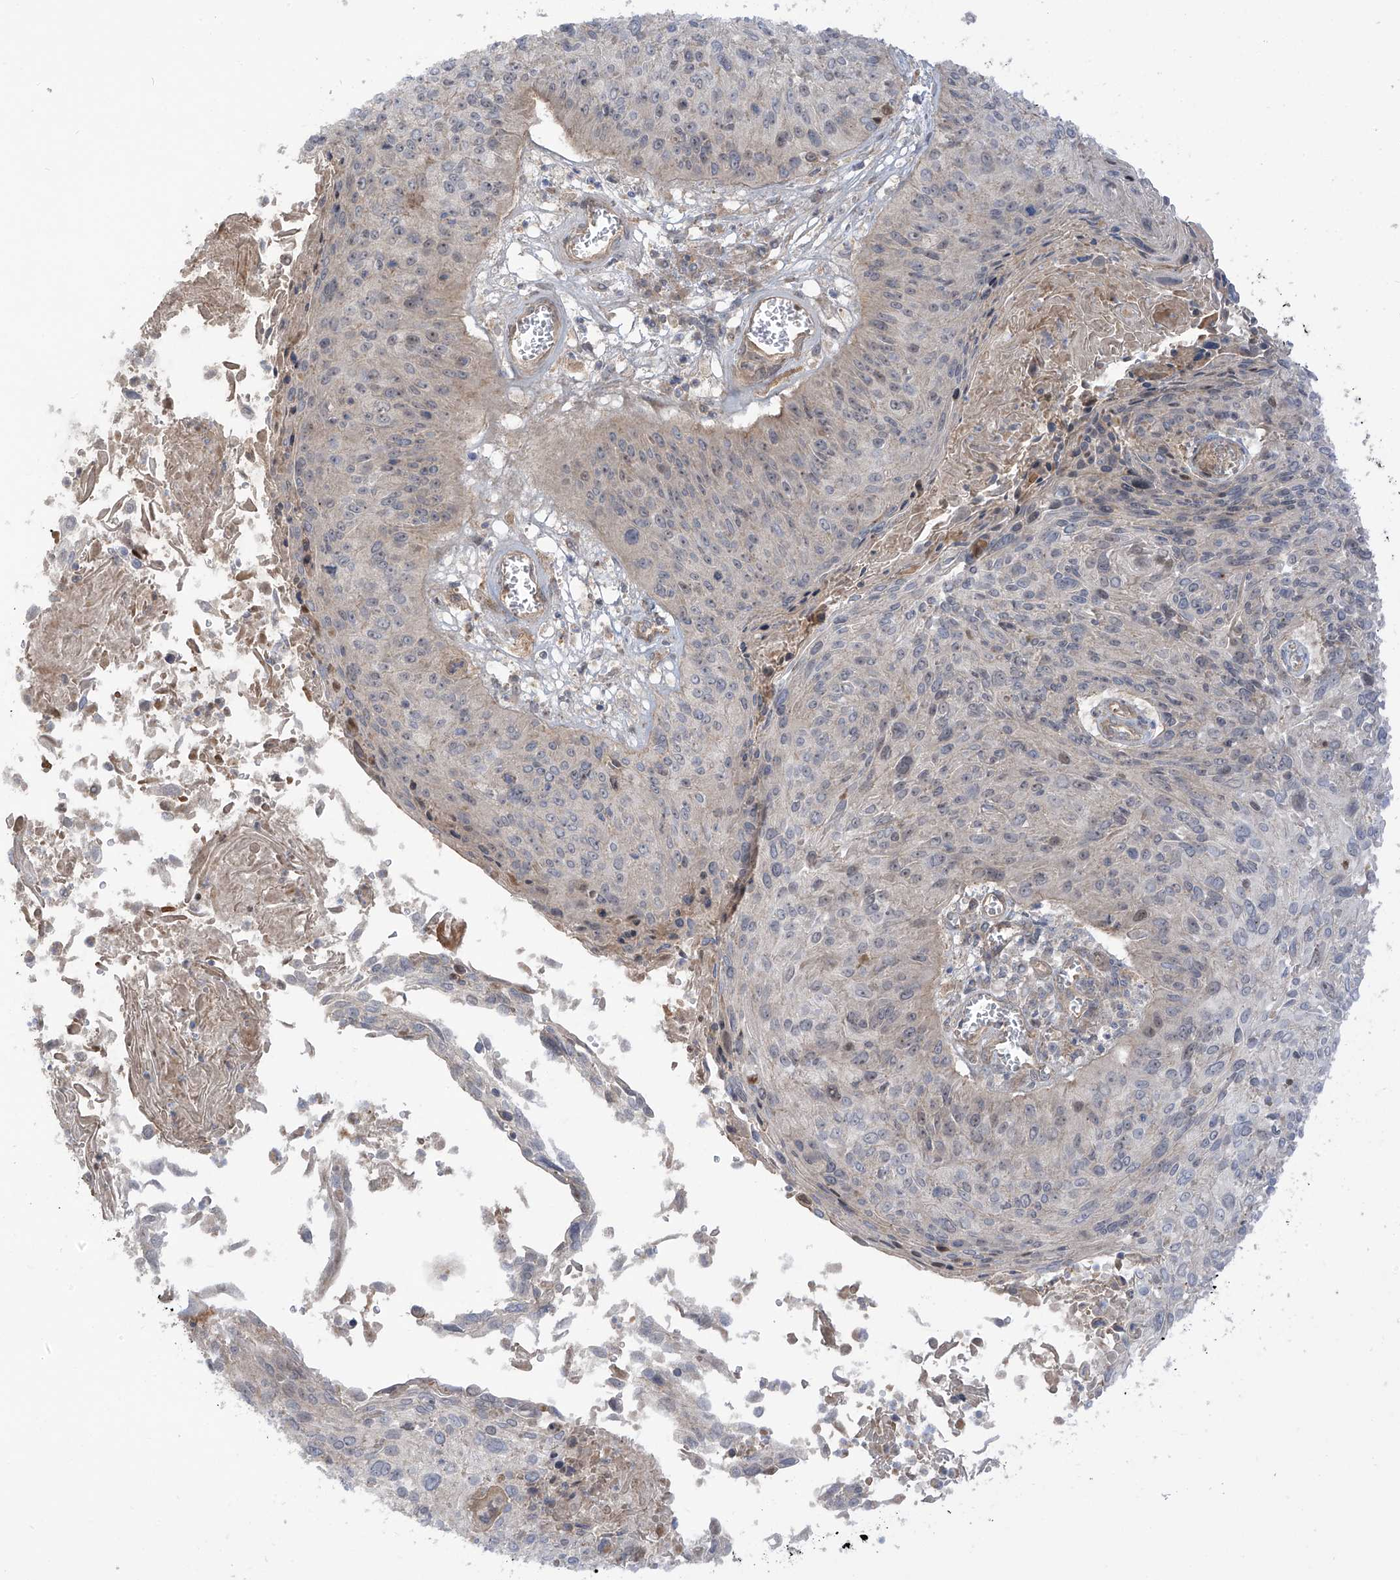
{"staining": {"intensity": "negative", "quantity": "none", "location": "none"}, "tissue": "cervical cancer", "cell_type": "Tumor cells", "image_type": "cancer", "snomed": [{"axis": "morphology", "description": "Squamous cell carcinoma, NOS"}, {"axis": "topography", "description": "Cervix"}], "caption": "This is a micrograph of immunohistochemistry staining of cervical cancer (squamous cell carcinoma), which shows no expression in tumor cells.", "gene": "ENTR1", "patient": {"sex": "female", "age": 51}}